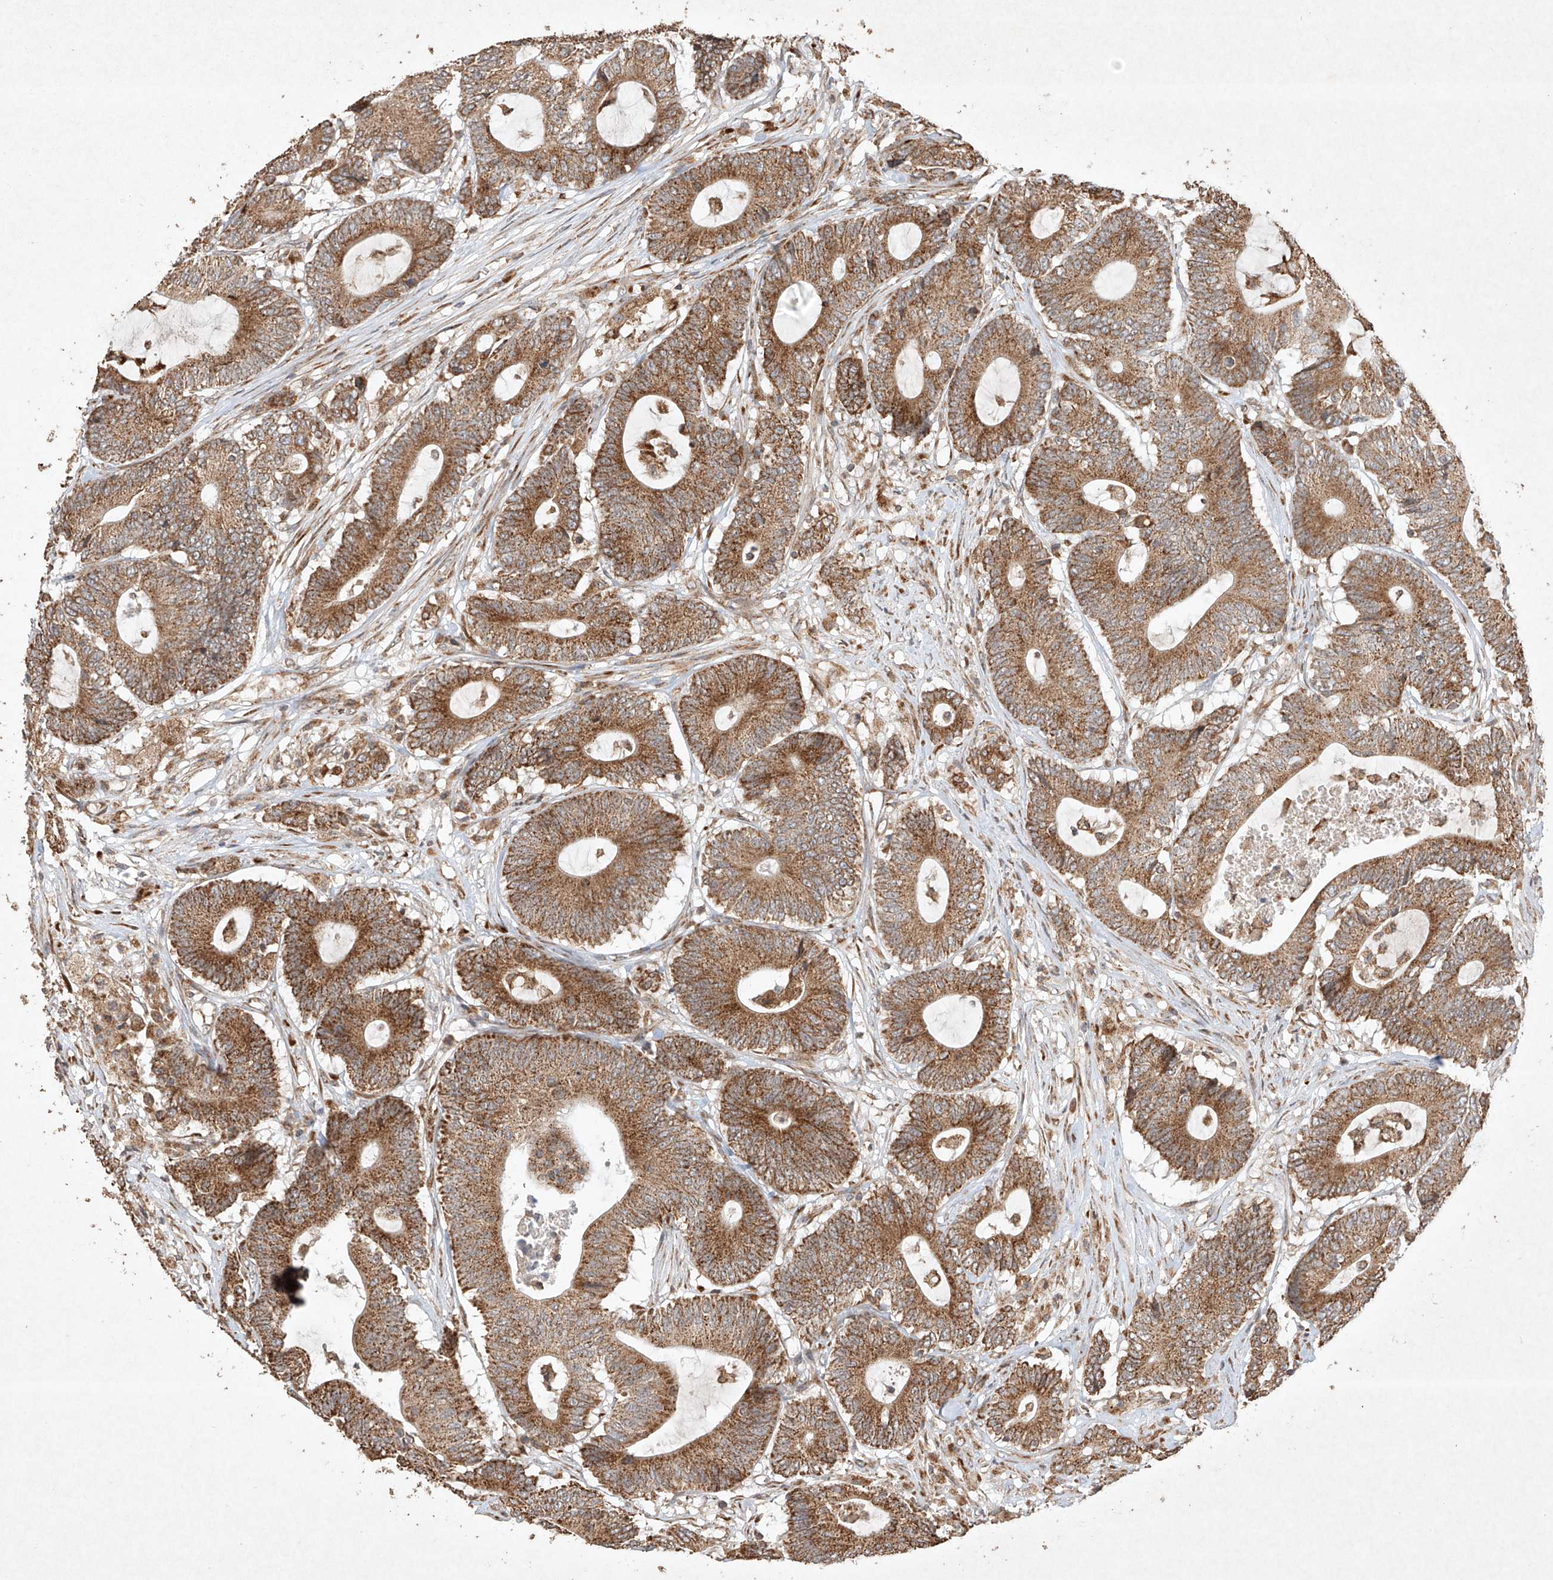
{"staining": {"intensity": "moderate", "quantity": ">75%", "location": "cytoplasmic/membranous"}, "tissue": "colorectal cancer", "cell_type": "Tumor cells", "image_type": "cancer", "snomed": [{"axis": "morphology", "description": "Adenocarcinoma, NOS"}, {"axis": "topography", "description": "Colon"}], "caption": "This image reveals colorectal cancer stained with immunohistochemistry to label a protein in brown. The cytoplasmic/membranous of tumor cells show moderate positivity for the protein. Nuclei are counter-stained blue.", "gene": "SEMA3B", "patient": {"sex": "female", "age": 84}}